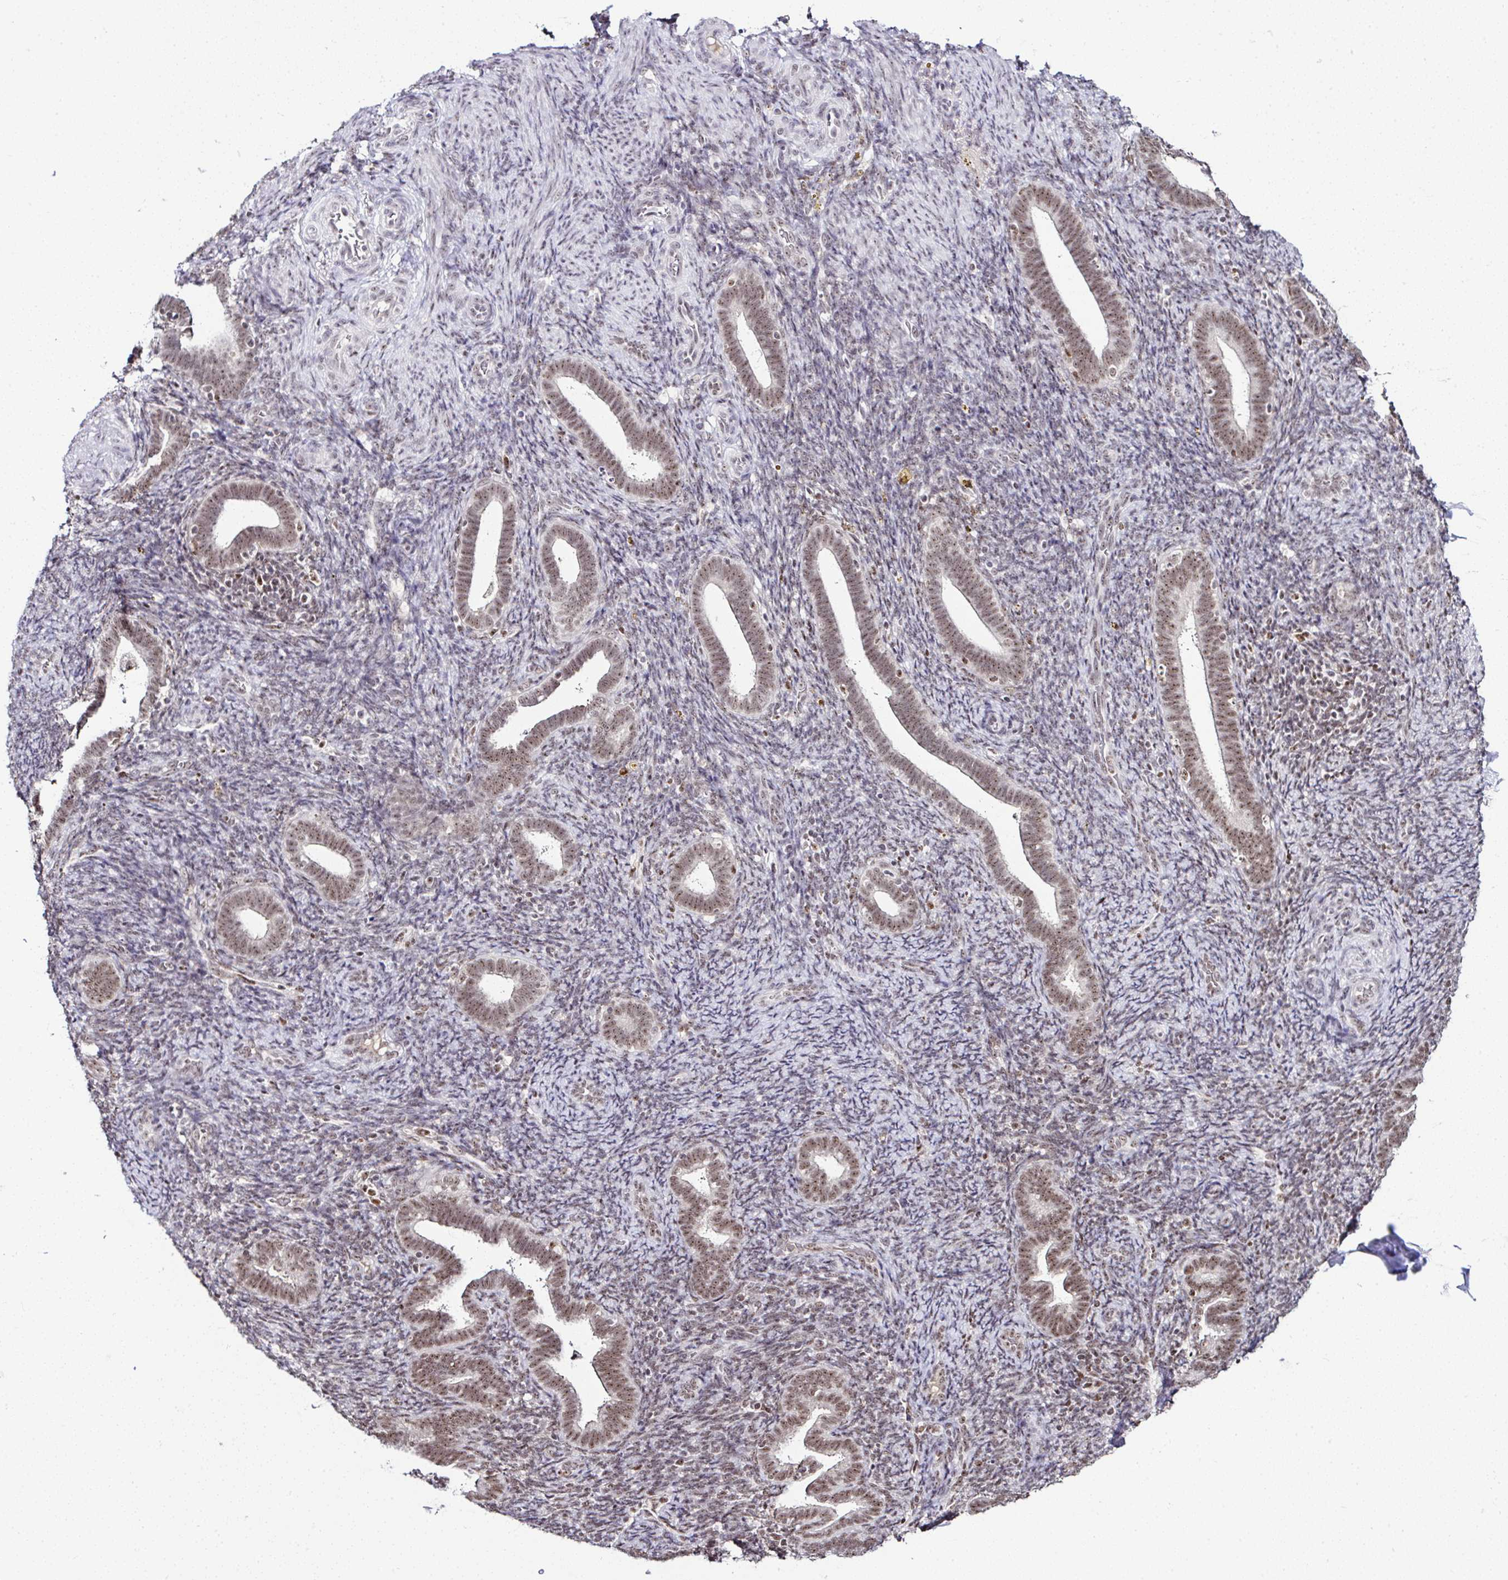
{"staining": {"intensity": "moderate", "quantity": "<25%", "location": "nuclear"}, "tissue": "endometrium", "cell_type": "Cells in endometrial stroma", "image_type": "normal", "snomed": [{"axis": "morphology", "description": "Normal tissue, NOS"}, {"axis": "topography", "description": "Endometrium"}], "caption": "Immunohistochemical staining of benign human endometrium displays low levels of moderate nuclear staining in about <25% of cells in endometrial stroma.", "gene": "PTPN2", "patient": {"sex": "female", "age": 34}}